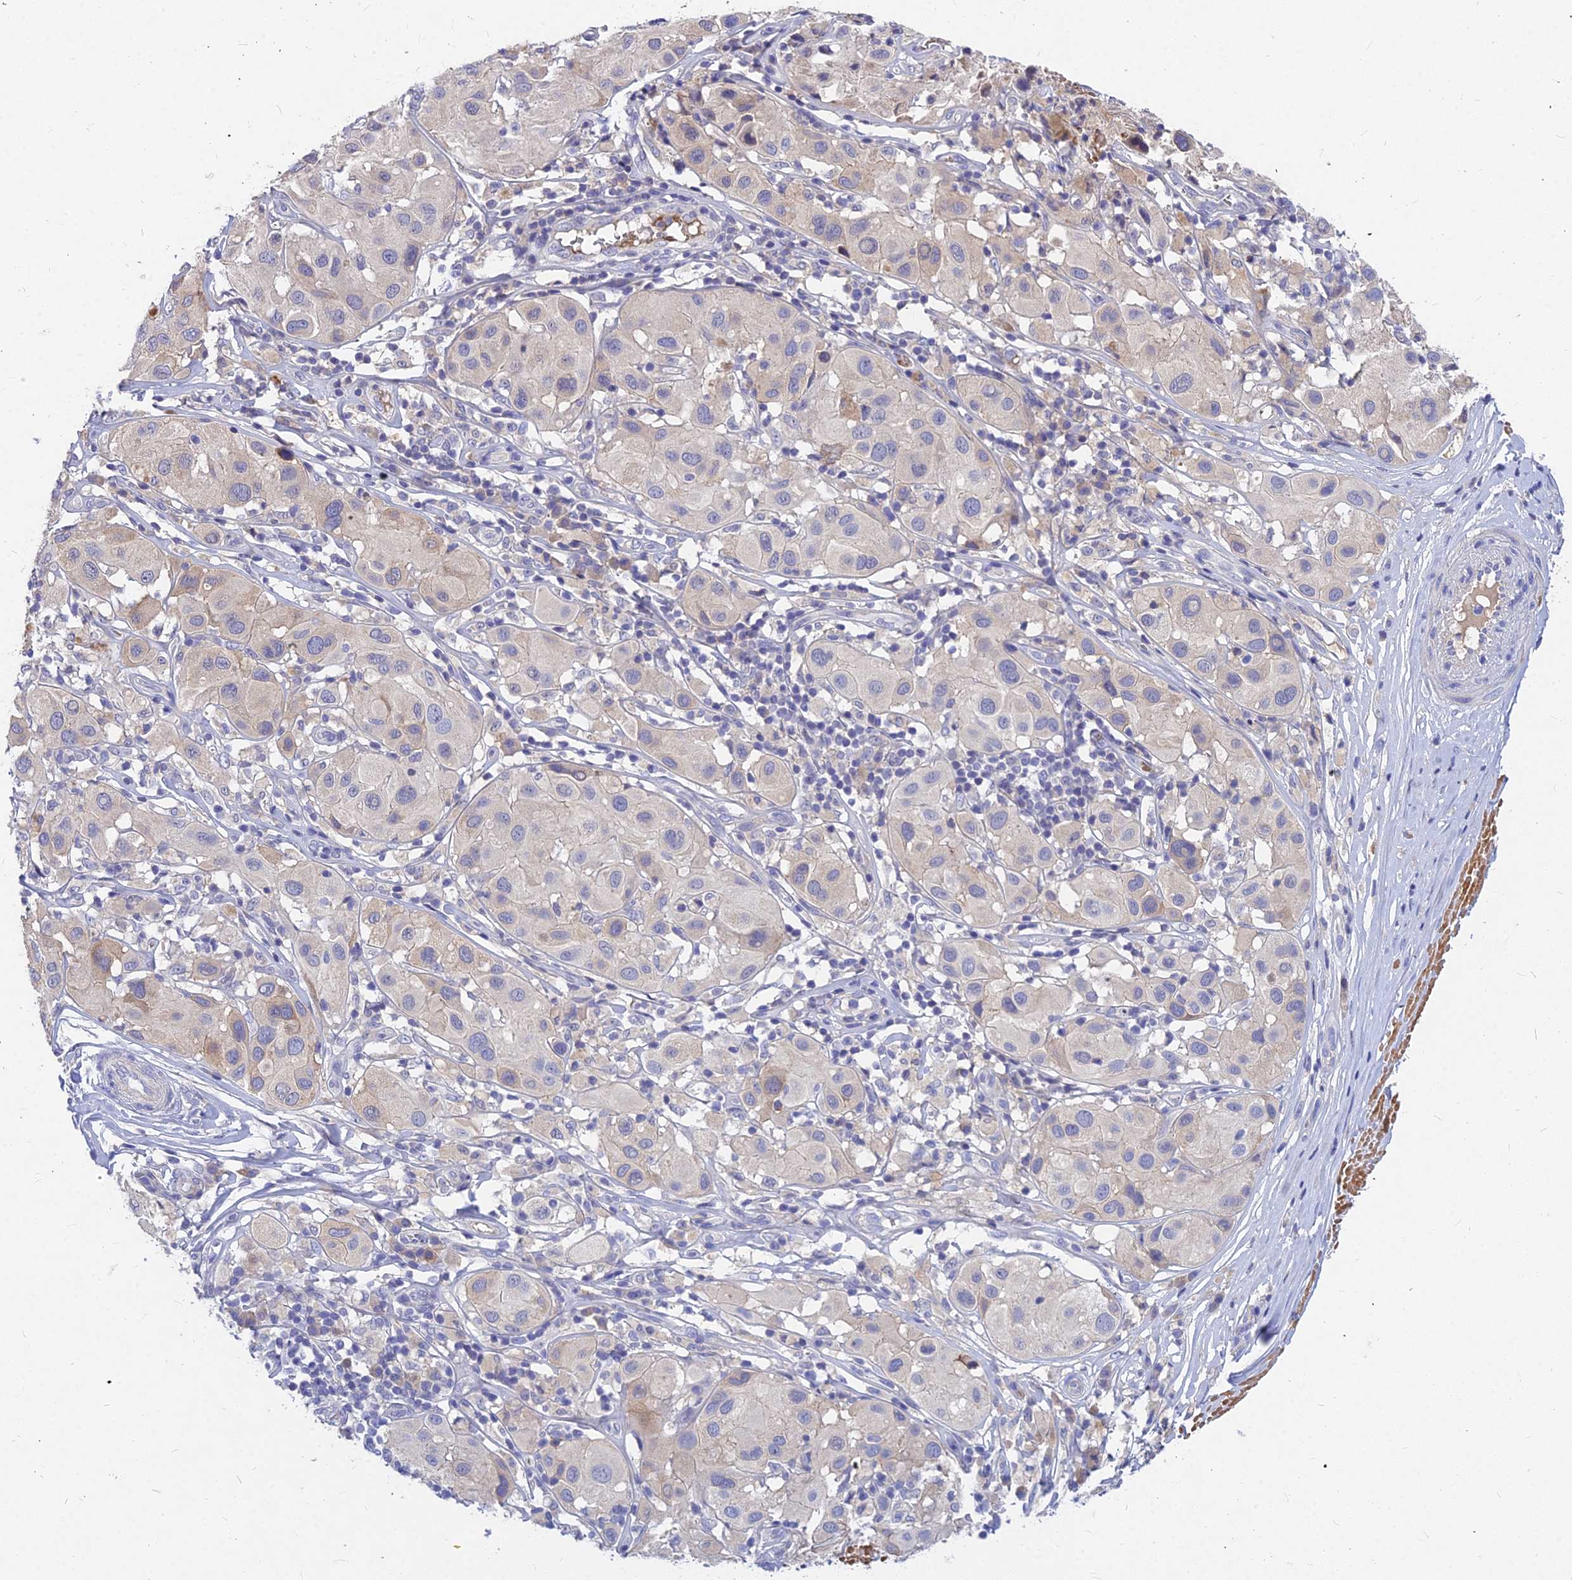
{"staining": {"intensity": "negative", "quantity": "none", "location": "none"}, "tissue": "melanoma", "cell_type": "Tumor cells", "image_type": "cancer", "snomed": [{"axis": "morphology", "description": "Malignant melanoma, Metastatic site"}, {"axis": "topography", "description": "Skin"}], "caption": "Photomicrograph shows no significant protein staining in tumor cells of melanoma.", "gene": "DMRTA1", "patient": {"sex": "male", "age": 41}}